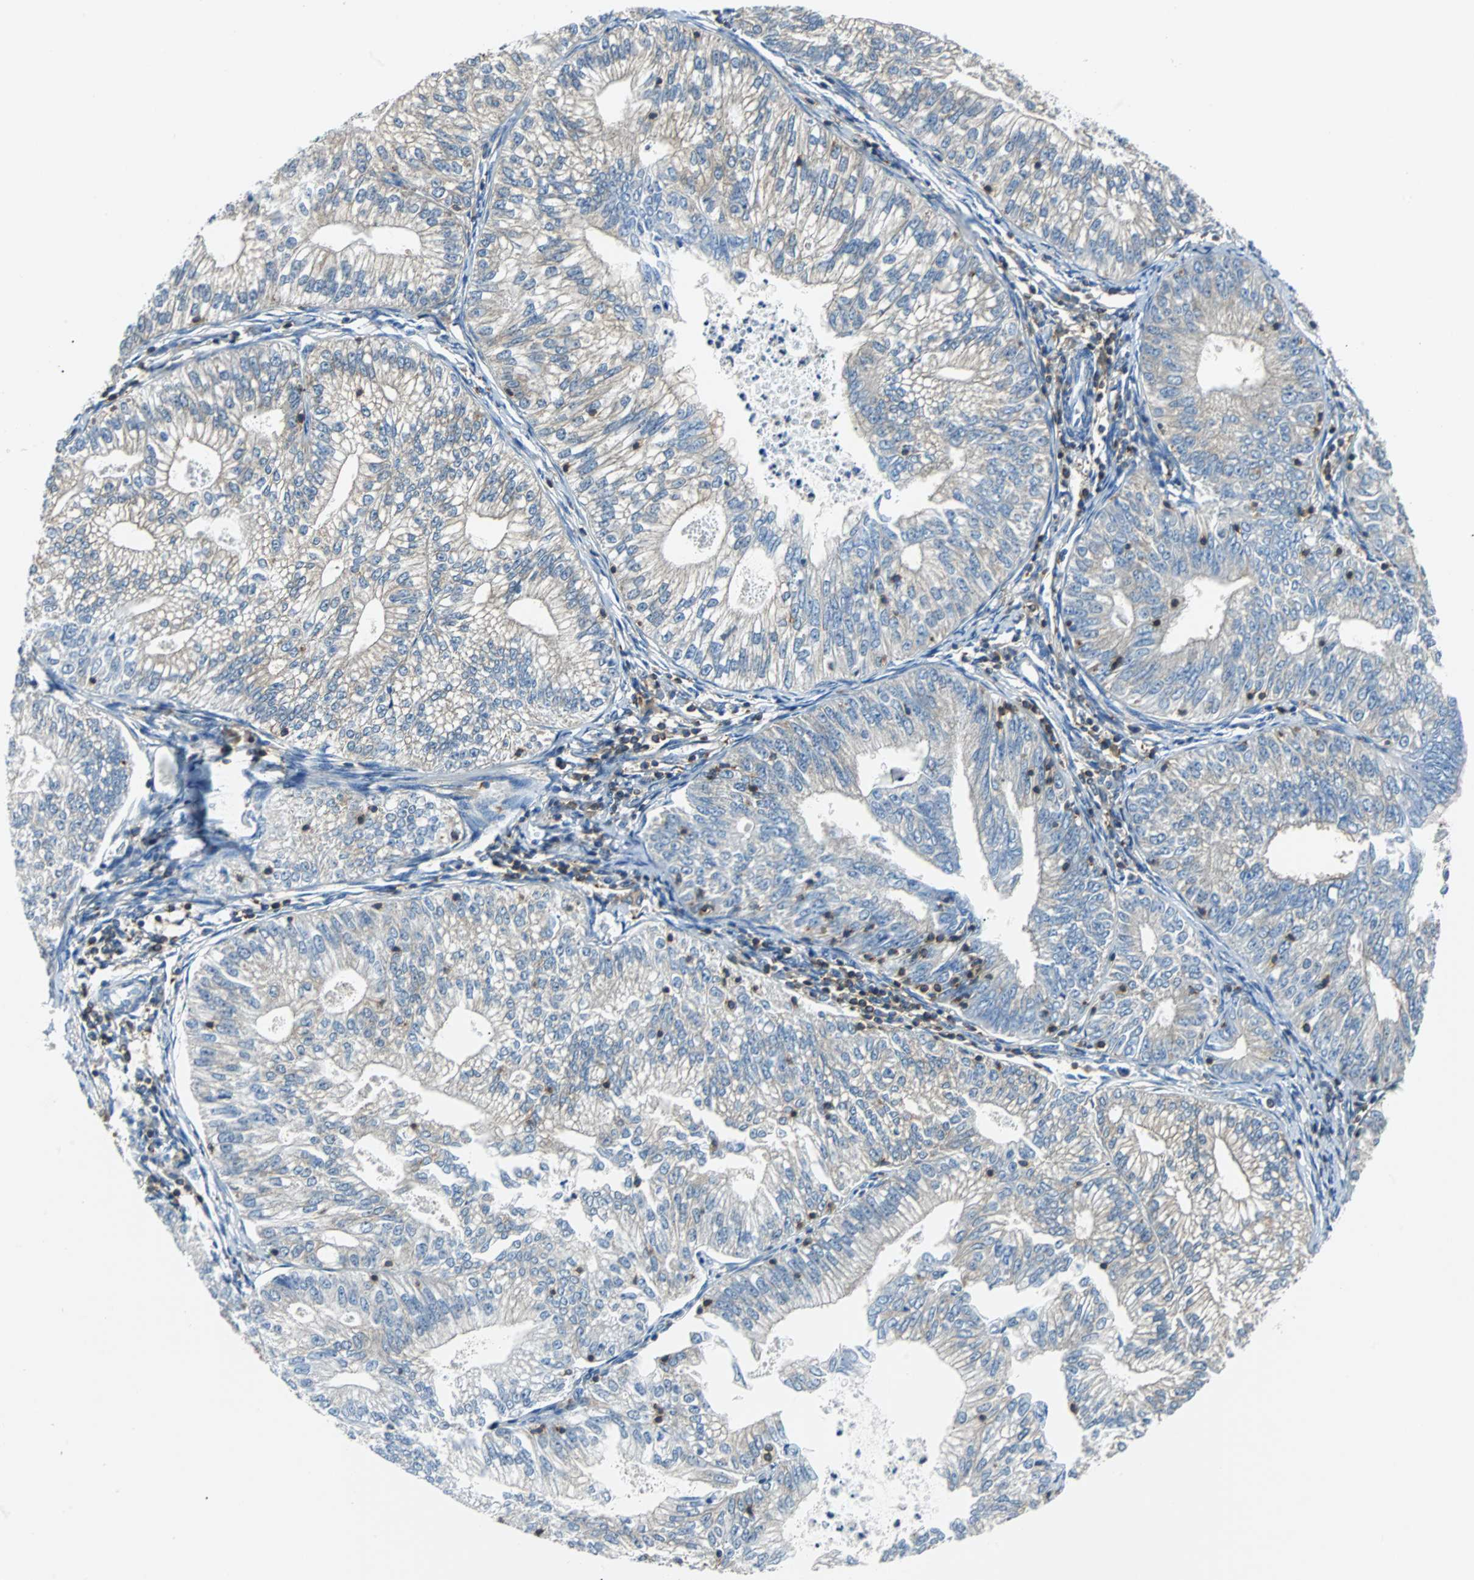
{"staining": {"intensity": "negative", "quantity": "none", "location": "none"}, "tissue": "endometrial cancer", "cell_type": "Tumor cells", "image_type": "cancer", "snomed": [{"axis": "morphology", "description": "Adenocarcinoma, NOS"}, {"axis": "topography", "description": "Endometrium"}], "caption": "Immunohistochemistry (IHC) image of human adenocarcinoma (endometrial) stained for a protein (brown), which reveals no positivity in tumor cells.", "gene": "TSC22D4", "patient": {"sex": "female", "age": 69}}